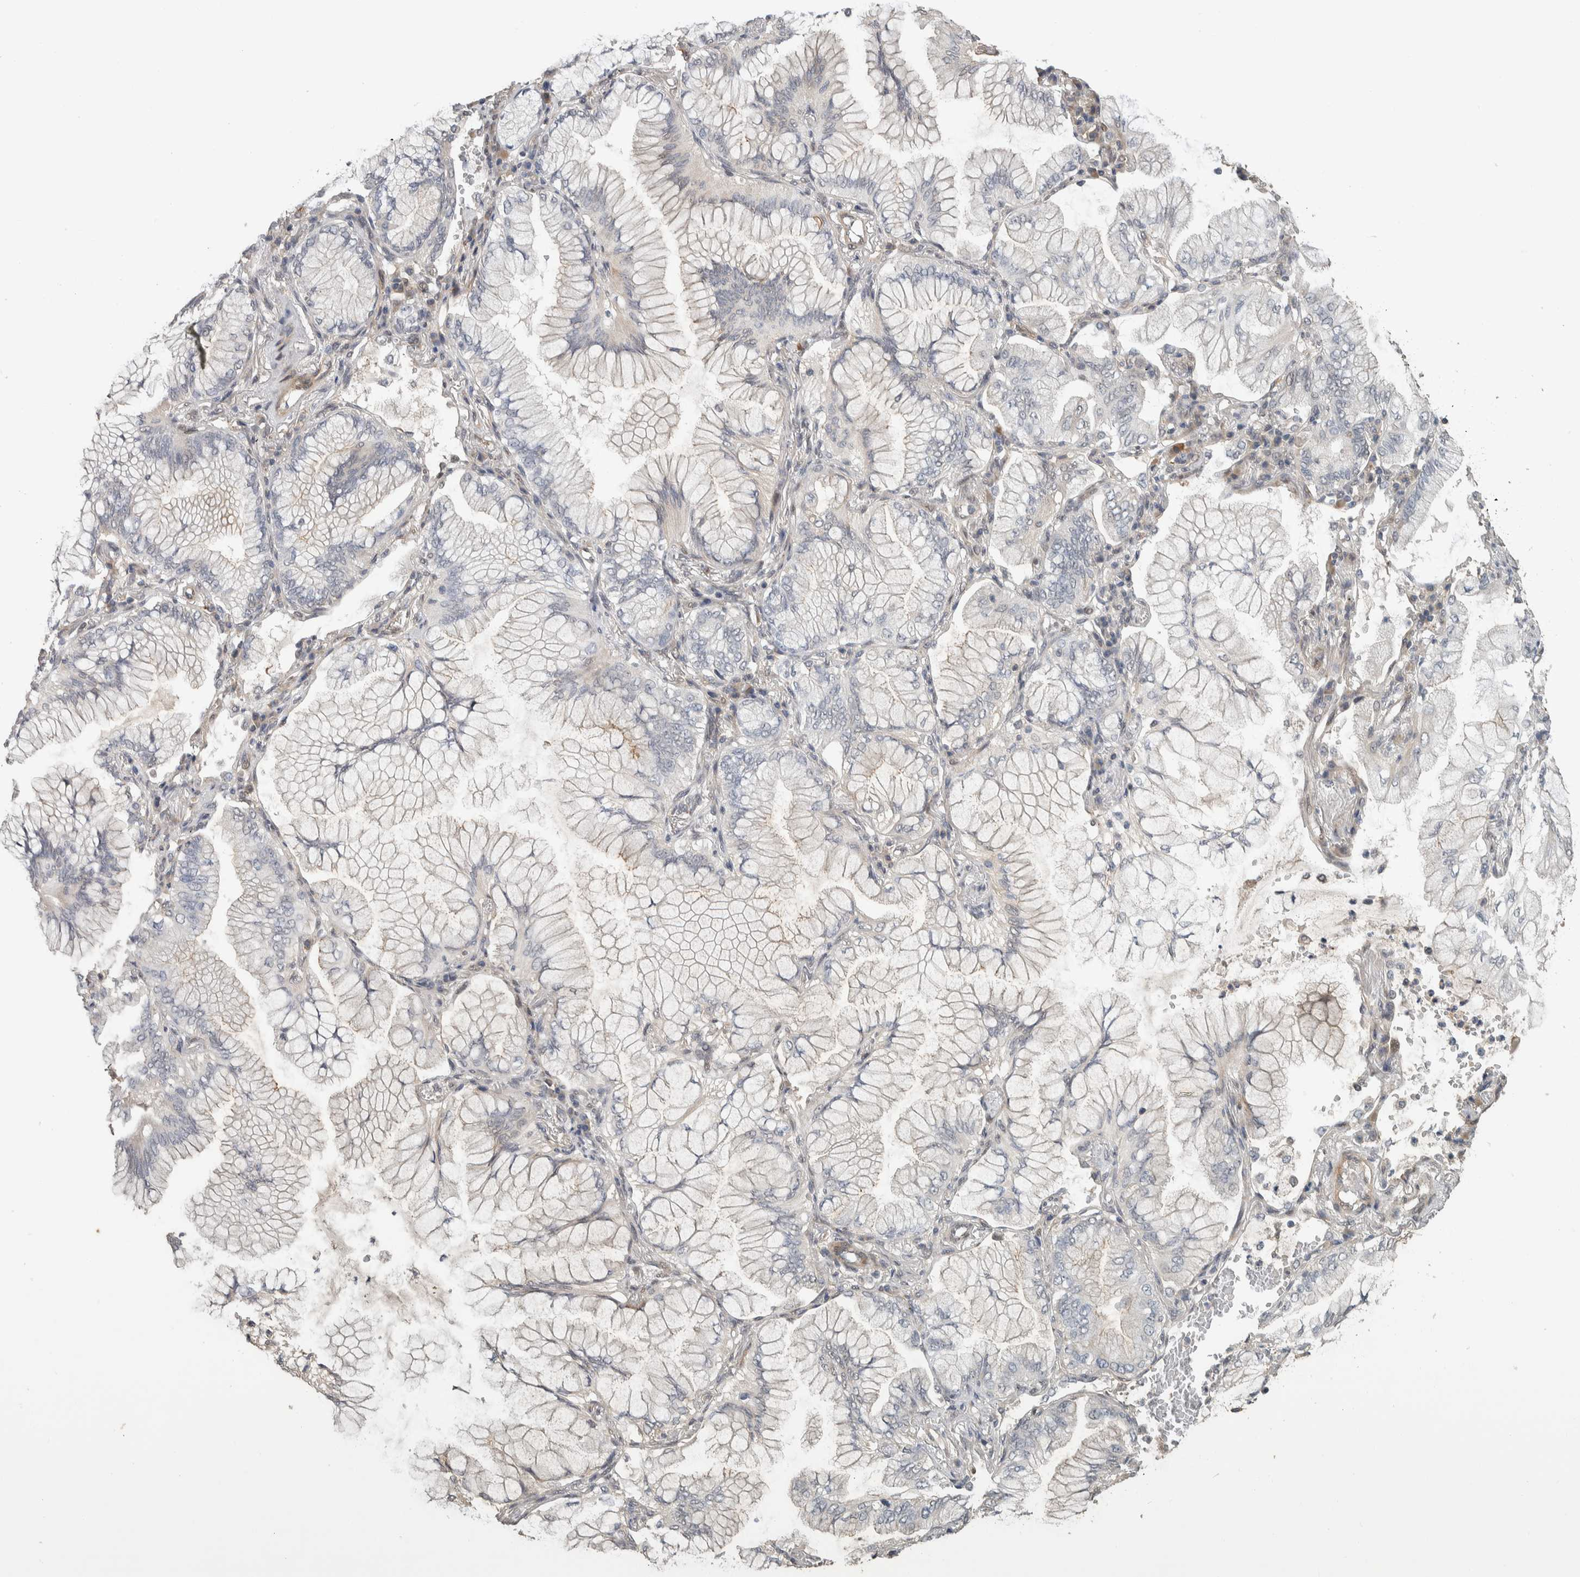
{"staining": {"intensity": "negative", "quantity": "none", "location": "none"}, "tissue": "lung cancer", "cell_type": "Tumor cells", "image_type": "cancer", "snomed": [{"axis": "morphology", "description": "Adenocarcinoma, NOS"}, {"axis": "topography", "description": "Lung"}], "caption": "IHC histopathology image of human lung cancer stained for a protein (brown), which exhibits no expression in tumor cells. (DAB IHC visualized using brightfield microscopy, high magnification).", "gene": "CYSRT1", "patient": {"sex": "female", "age": 70}}